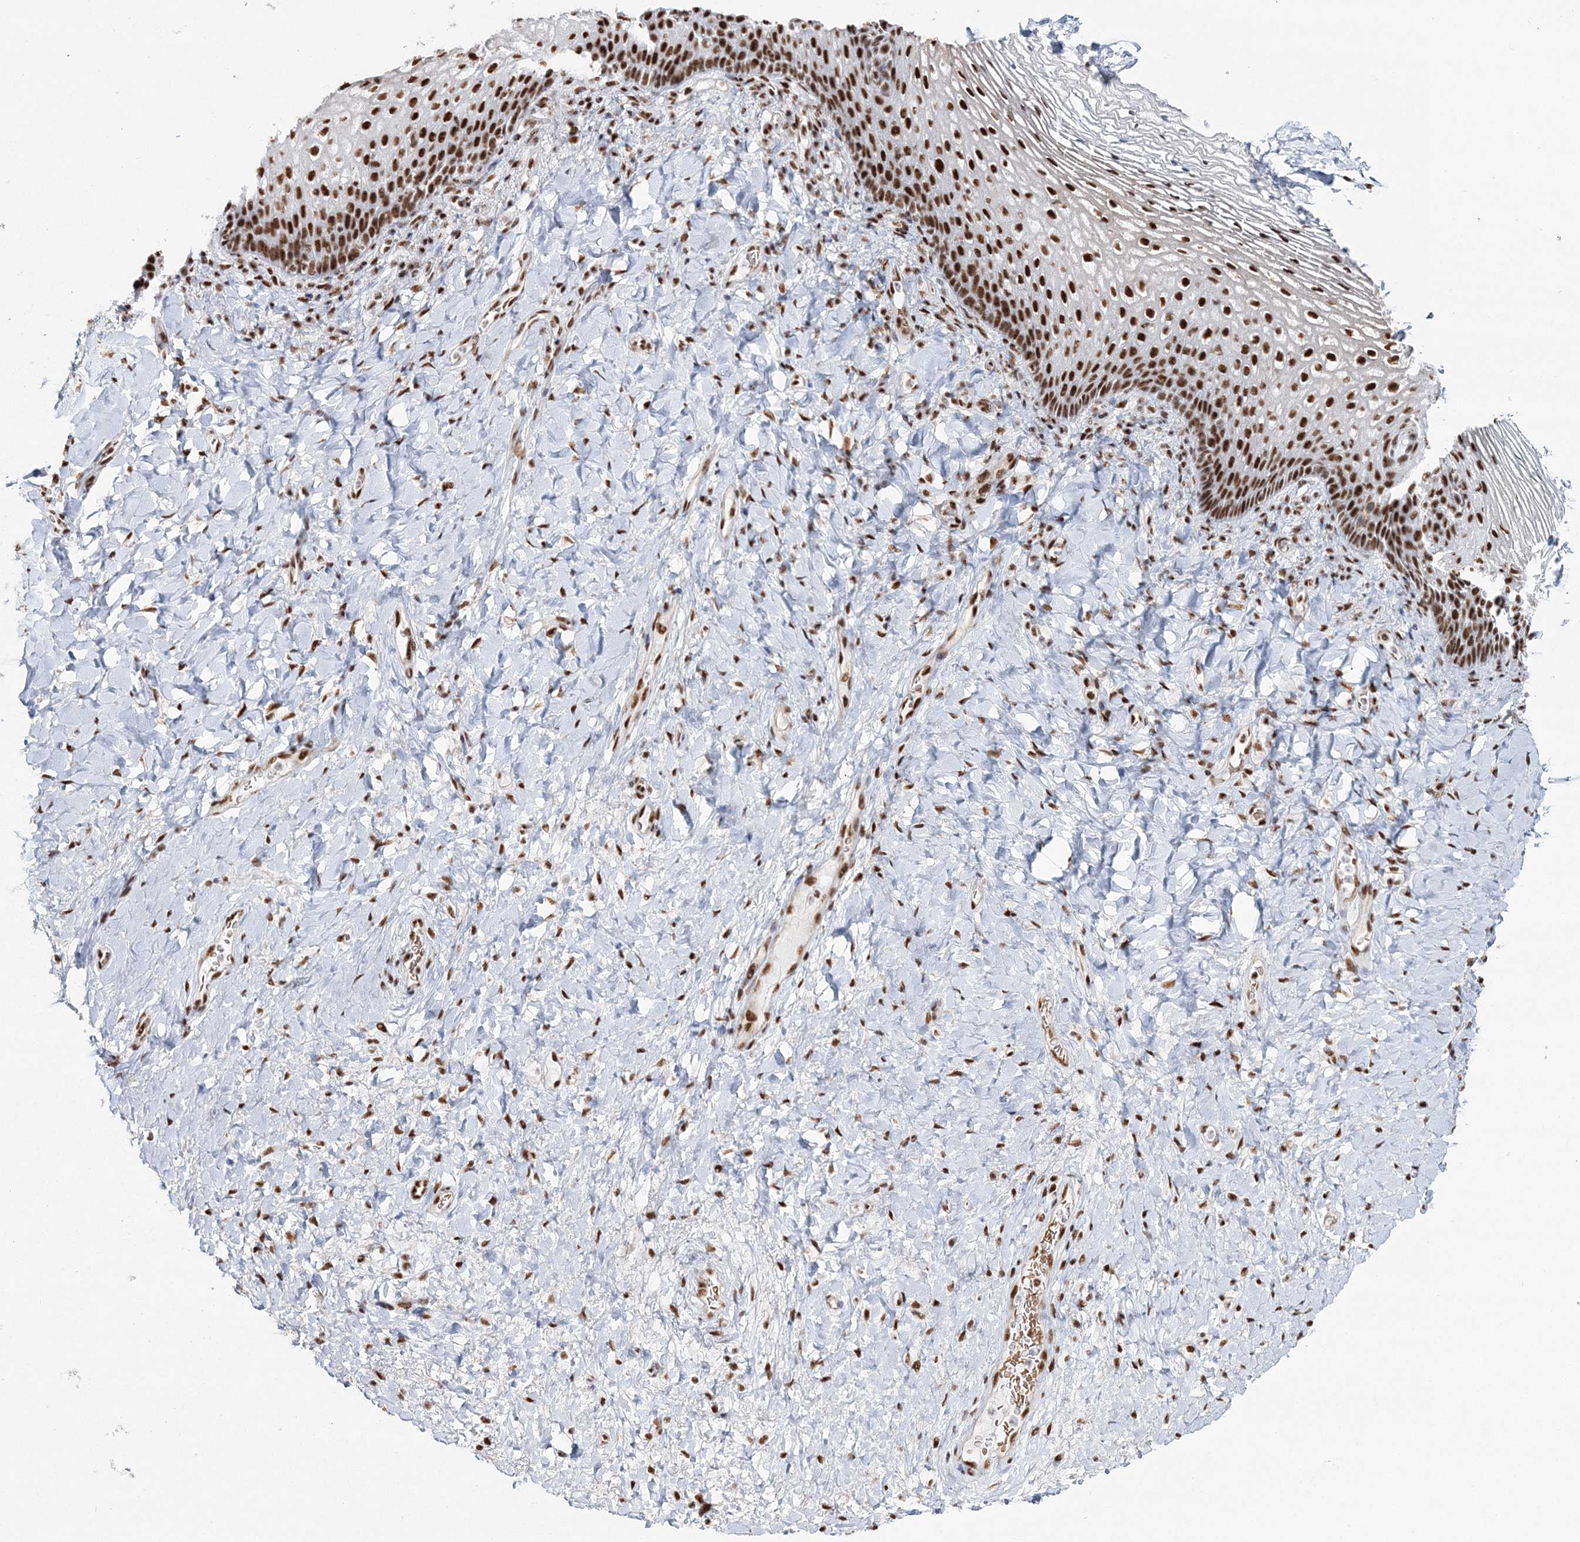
{"staining": {"intensity": "strong", "quantity": ">75%", "location": "nuclear"}, "tissue": "vagina", "cell_type": "Squamous epithelial cells", "image_type": "normal", "snomed": [{"axis": "morphology", "description": "Normal tissue, NOS"}, {"axis": "topography", "description": "Vagina"}], "caption": "Immunohistochemical staining of benign human vagina shows strong nuclear protein expression in approximately >75% of squamous epithelial cells.", "gene": "ENSG00000290315", "patient": {"sex": "female", "age": 60}}